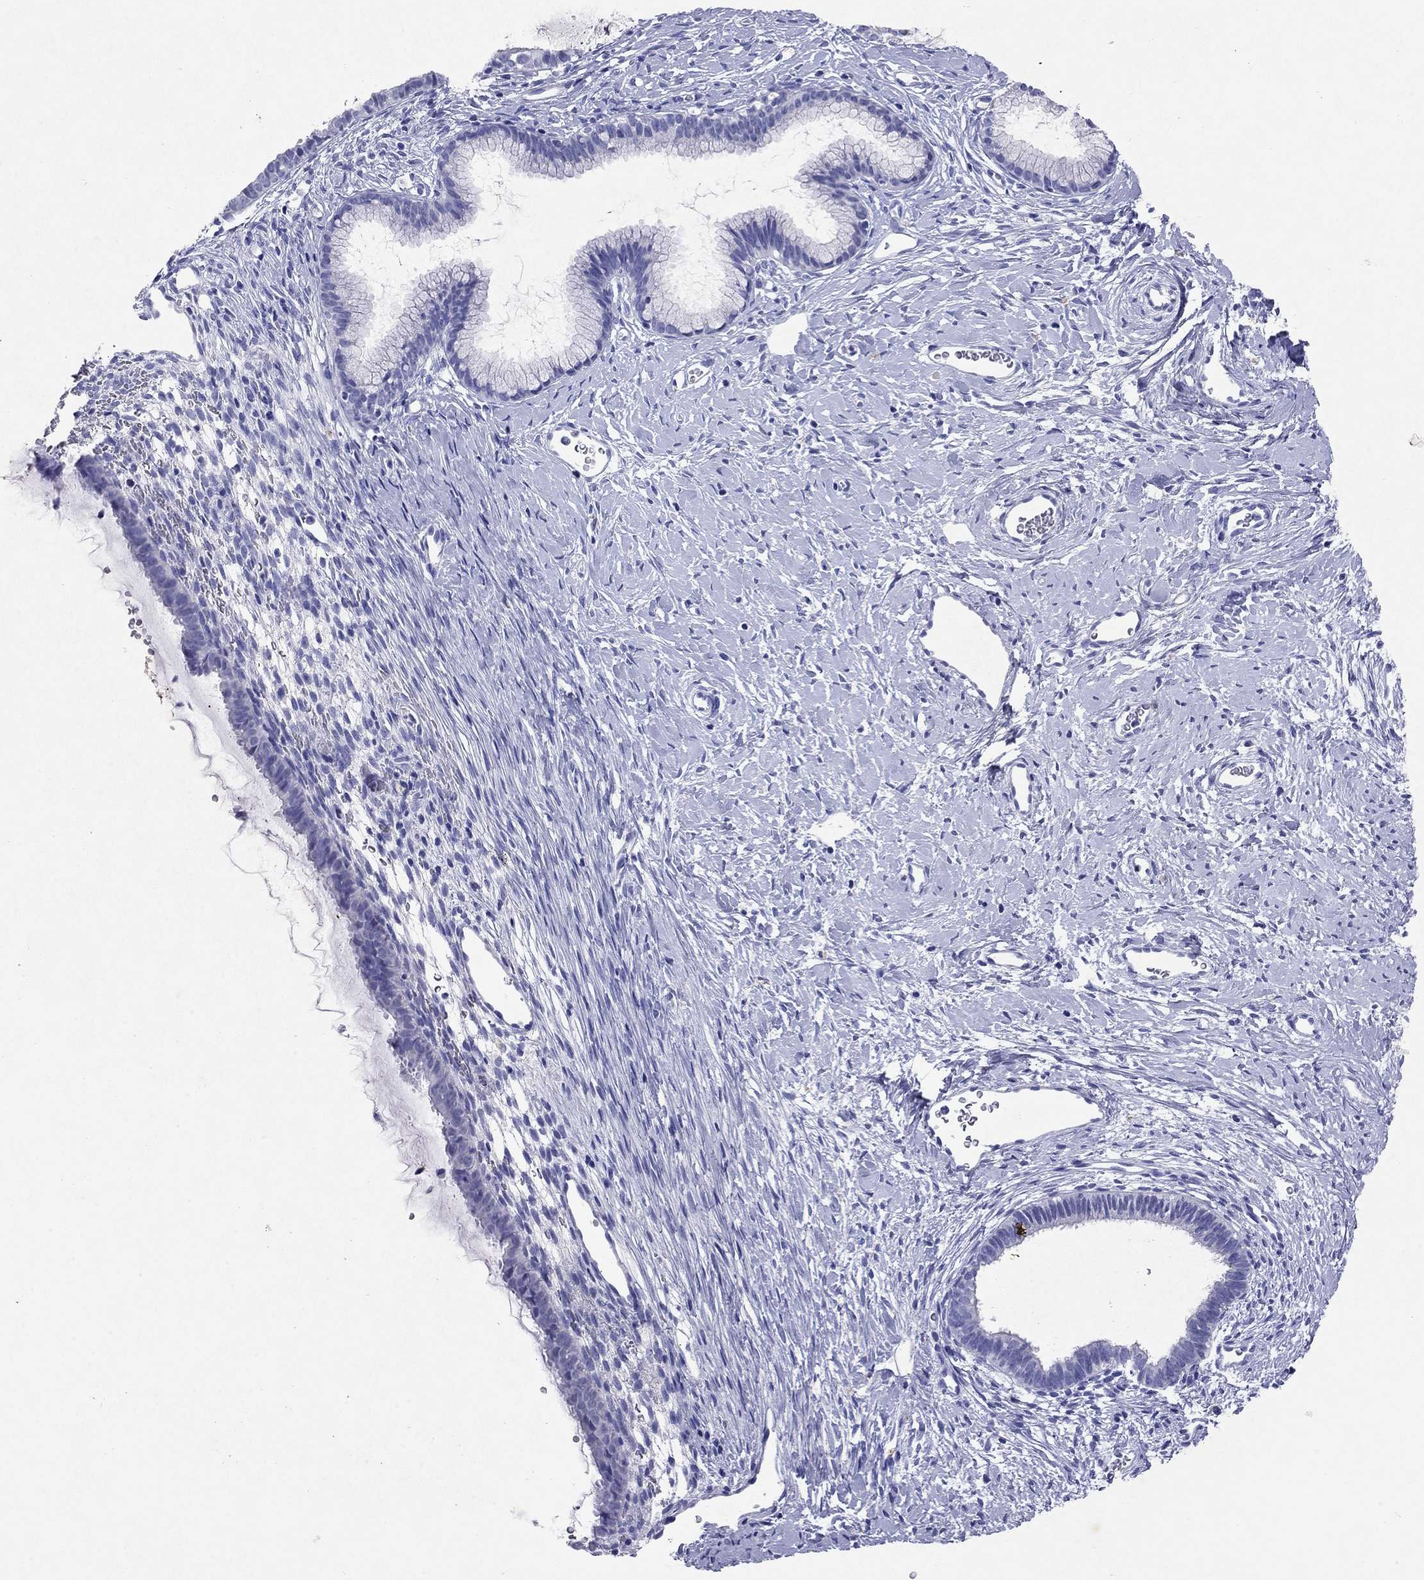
{"staining": {"intensity": "negative", "quantity": "none", "location": "none"}, "tissue": "cervix", "cell_type": "Glandular cells", "image_type": "normal", "snomed": [{"axis": "morphology", "description": "Normal tissue, NOS"}, {"axis": "topography", "description": "Cervix"}], "caption": "Cervix was stained to show a protein in brown. There is no significant staining in glandular cells. (DAB immunohistochemistry with hematoxylin counter stain).", "gene": "ARMC12", "patient": {"sex": "female", "age": 40}}